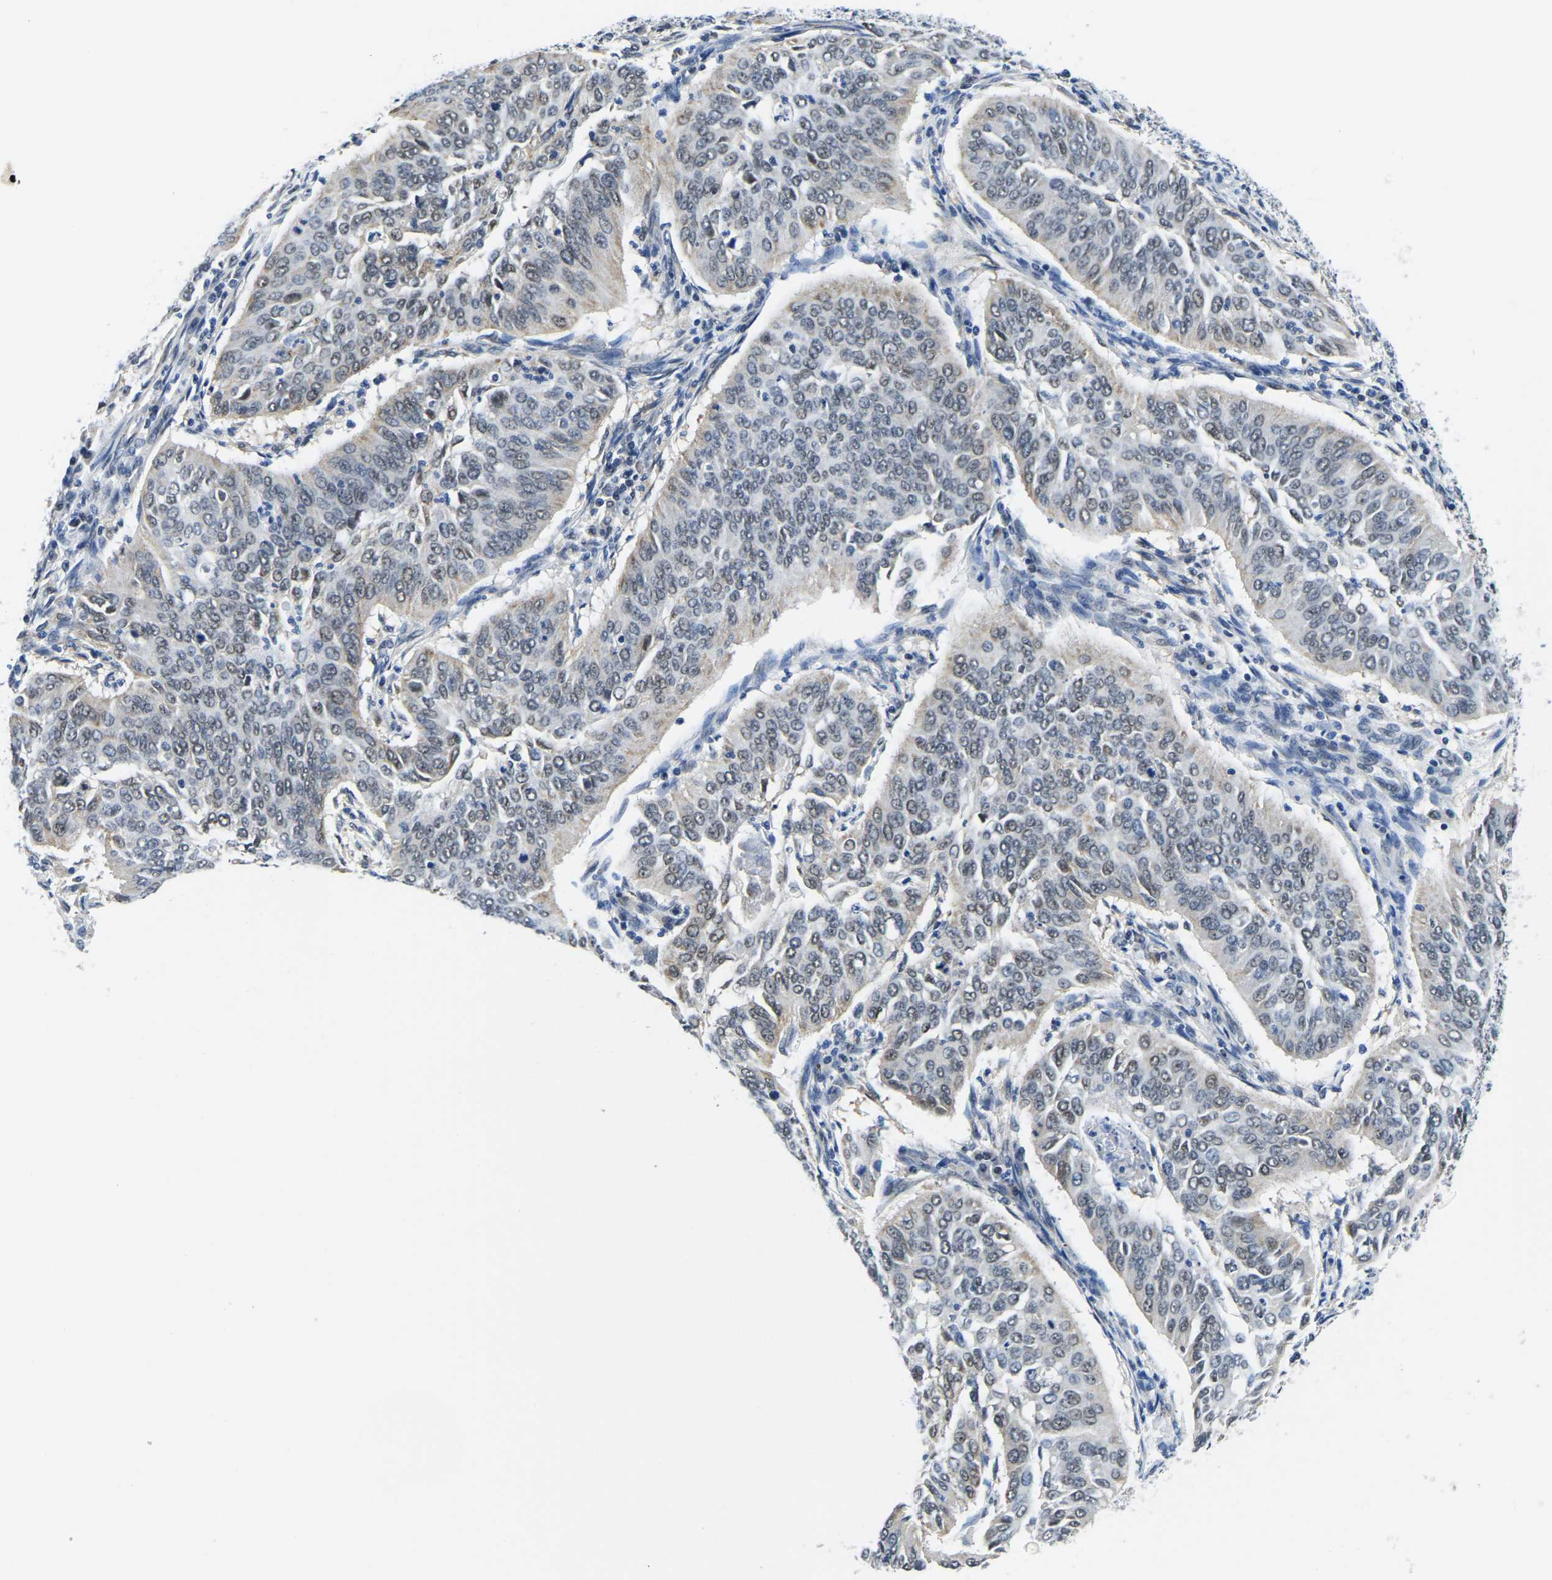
{"staining": {"intensity": "weak", "quantity": "25%-75%", "location": "cytoplasmic/membranous,nuclear"}, "tissue": "cervical cancer", "cell_type": "Tumor cells", "image_type": "cancer", "snomed": [{"axis": "morphology", "description": "Normal tissue, NOS"}, {"axis": "morphology", "description": "Squamous cell carcinoma, NOS"}, {"axis": "topography", "description": "Cervix"}], "caption": "Immunohistochemical staining of human cervical squamous cell carcinoma displays low levels of weak cytoplasmic/membranous and nuclear protein positivity in about 25%-75% of tumor cells.", "gene": "BNIP3L", "patient": {"sex": "female", "age": 39}}